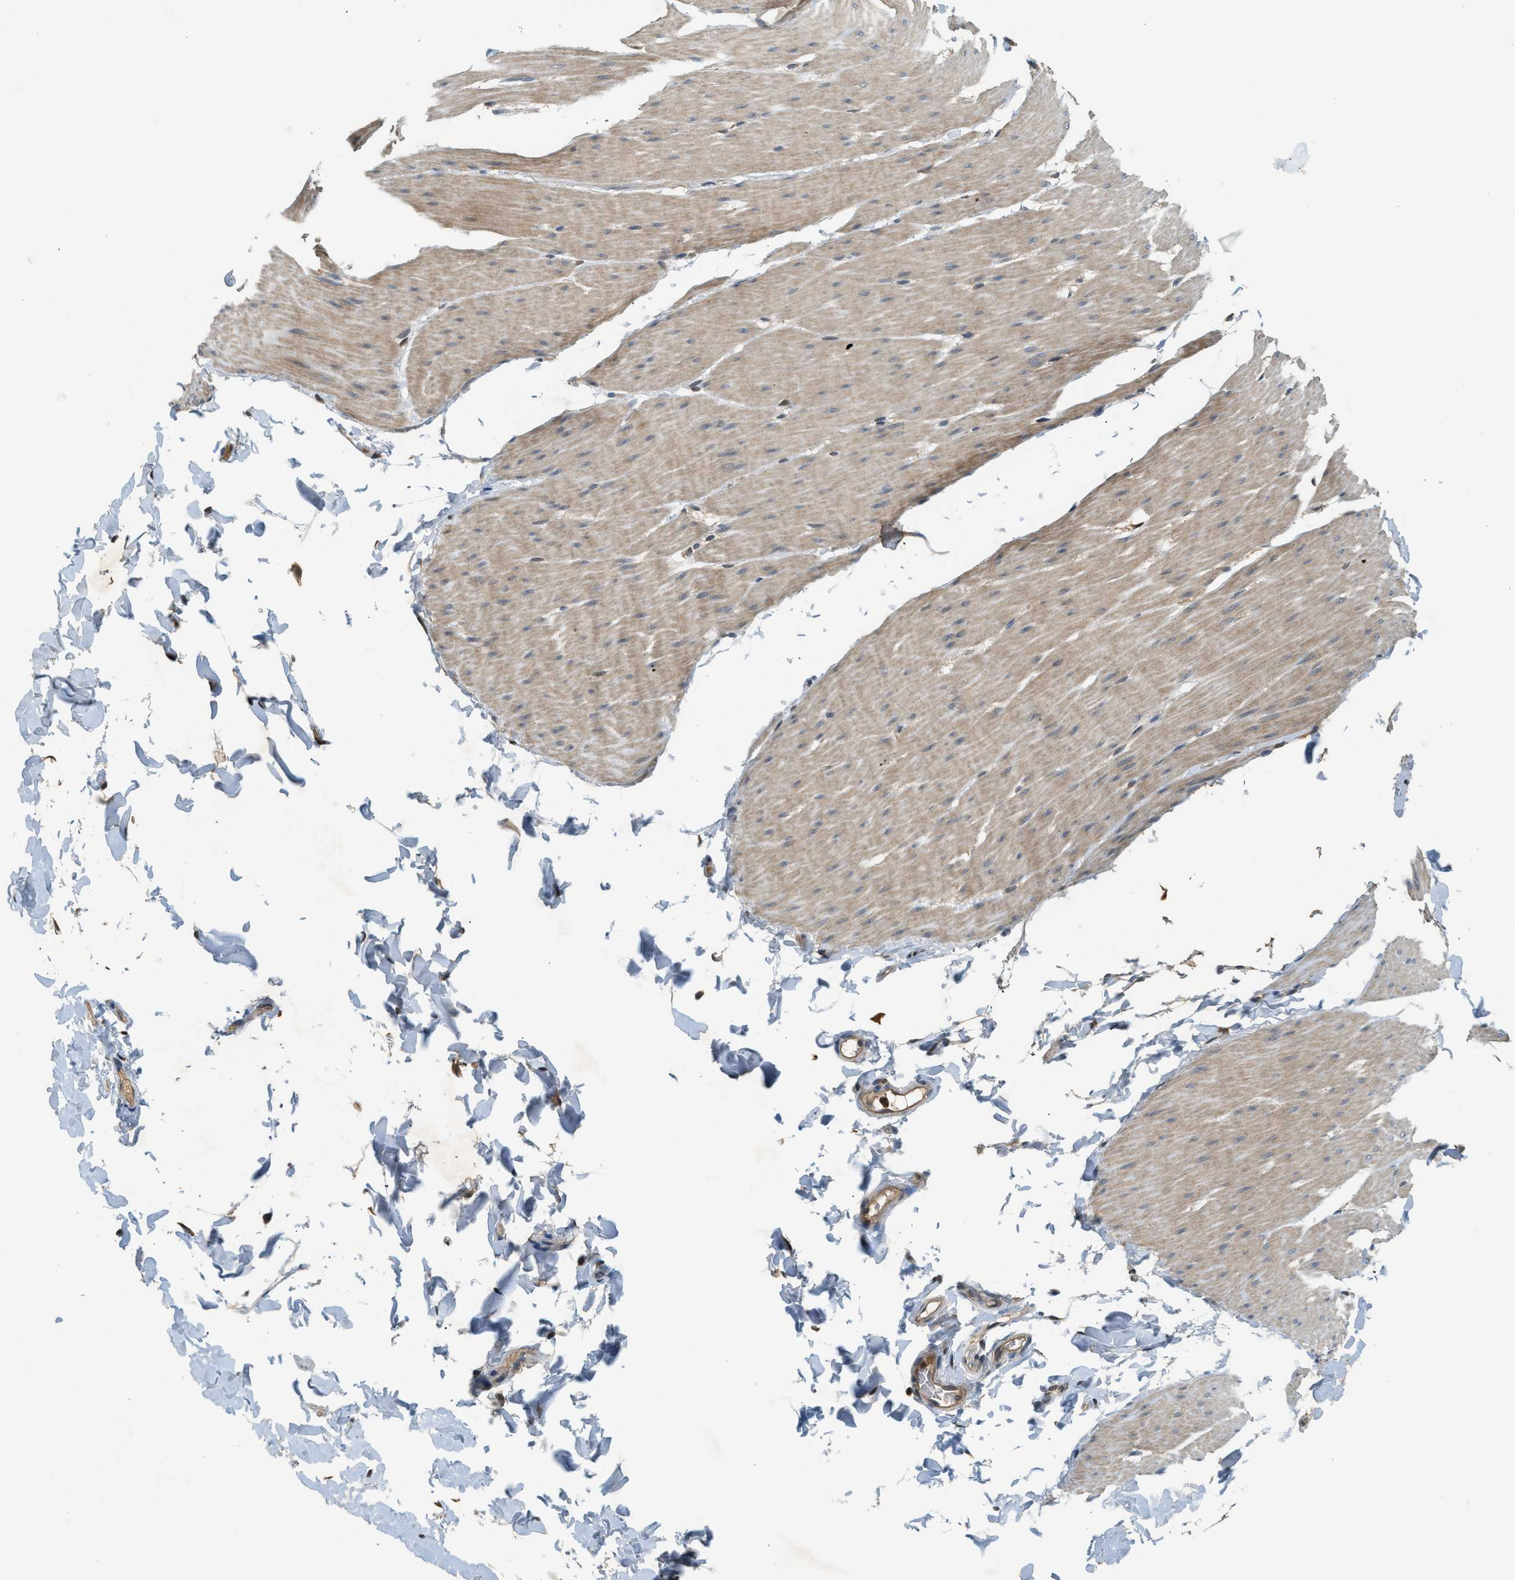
{"staining": {"intensity": "weak", "quantity": ">75%", "location": "cytoplasmic/membranous"}, "tissue": "smooth muscle", "cell_type": "Smooth muscle cells", "image_type": "normal", "snomed": [{"axis": "morphology", "description": "Normal tissue, NOS"}, {"axis": "topography", "description": "Smooth muscle"}, {"axis": "topography", "description": "Colon"}], "caption": "An IHC micrograph of unremarkable tissue is shown. Protein staining in brown labels weak cytoplasmic/membranous positivity in smooth muscle within smooth muscle cells.", "gene": "GMPPB", "patient": {"sex": "male", "age": 67}}